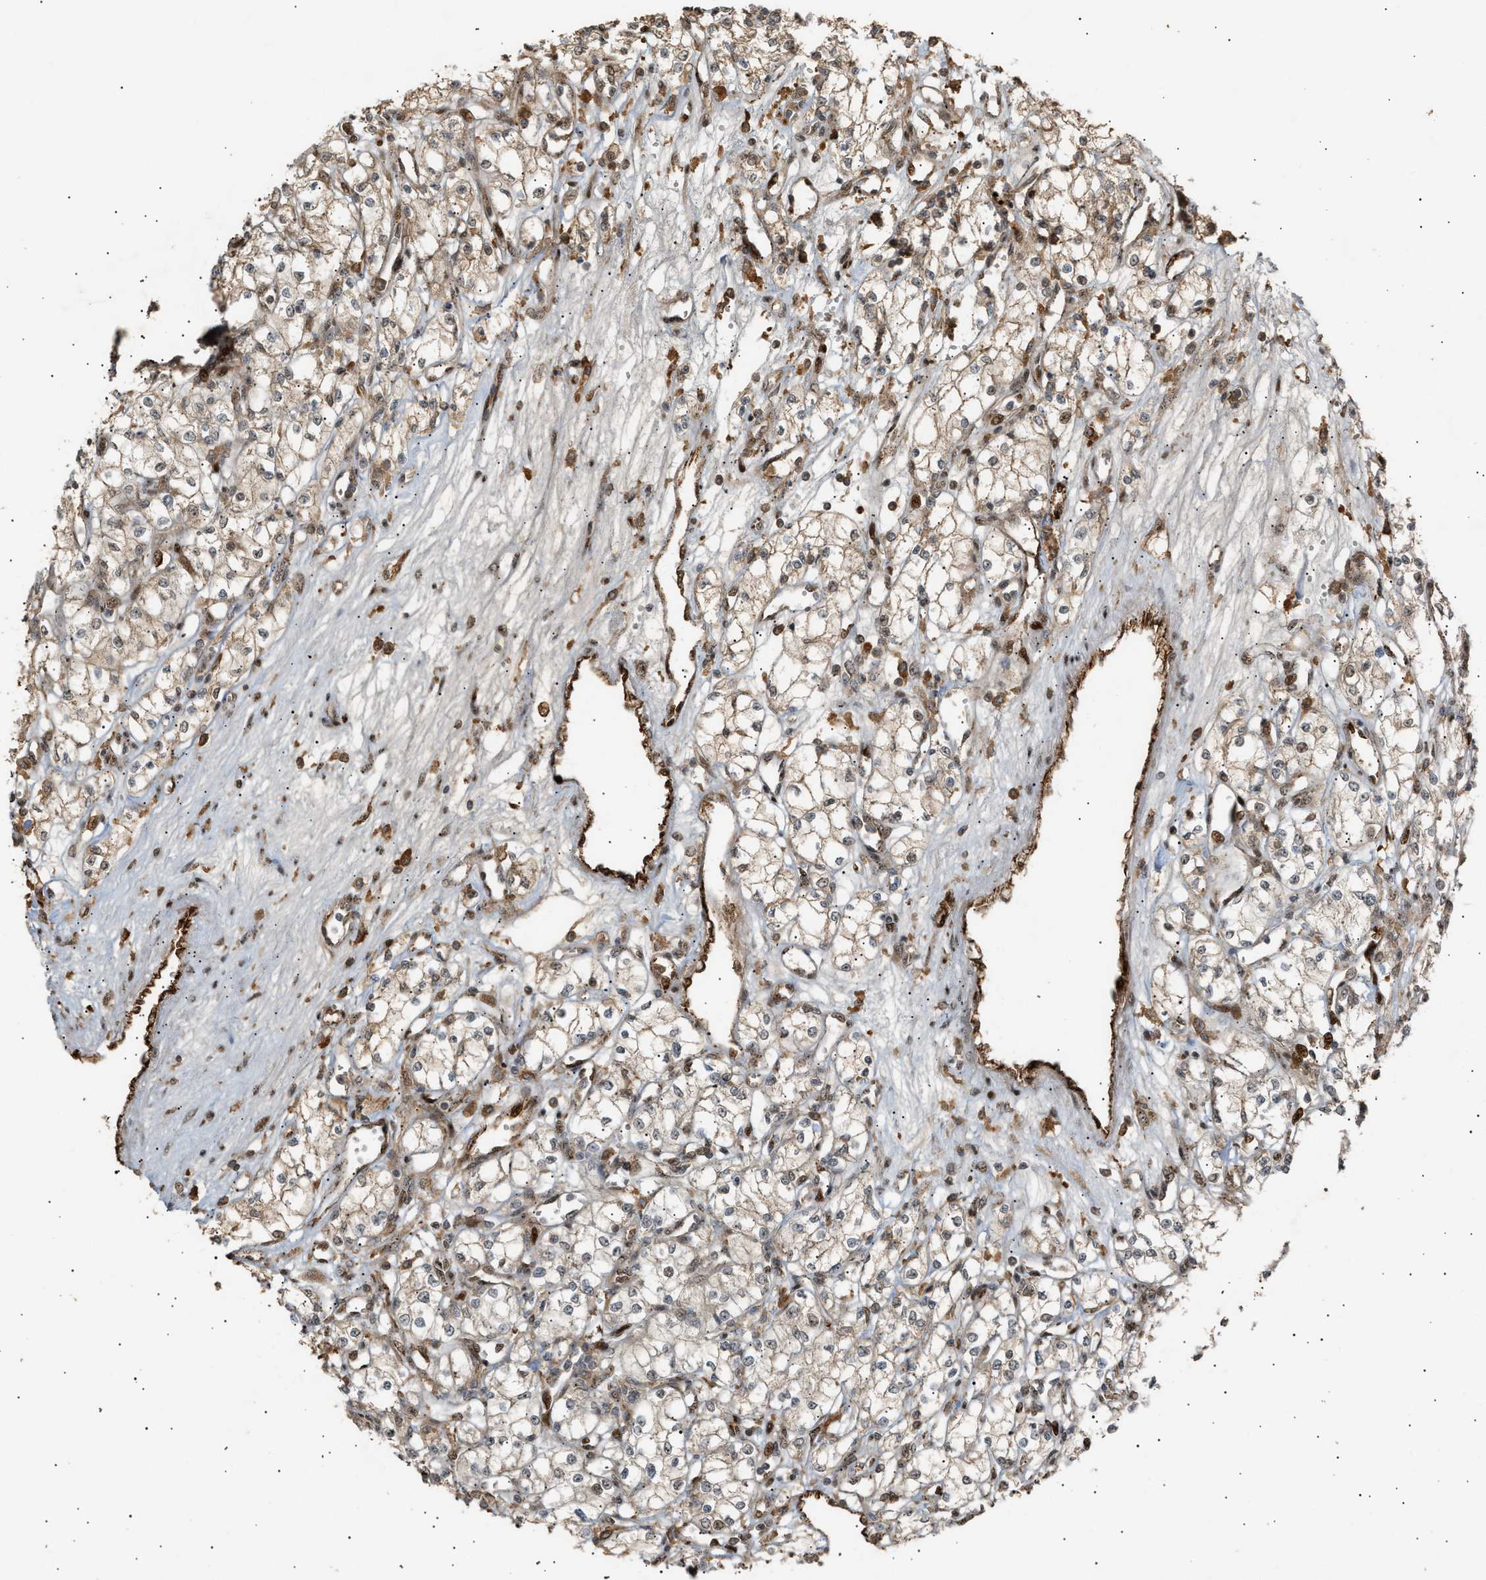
{"staining": {"intensity": "negative", "quantity": "none", "location": "none"}, "tissue": "renal cancer", "cell_type": "Tumor cells", "image_type": "cancer", "snomed": [{"axis": "morphology", "description": "Adenocarcinoma, NOS"}, {"axis": "topography", "description": "Kidney"}], "caption": "A photomicrograph of human renal adenocarcinoma is negative for staining in tumor cells.", "gene": "ZFAND5", "patient": {"sex": "male", "age": 59}}